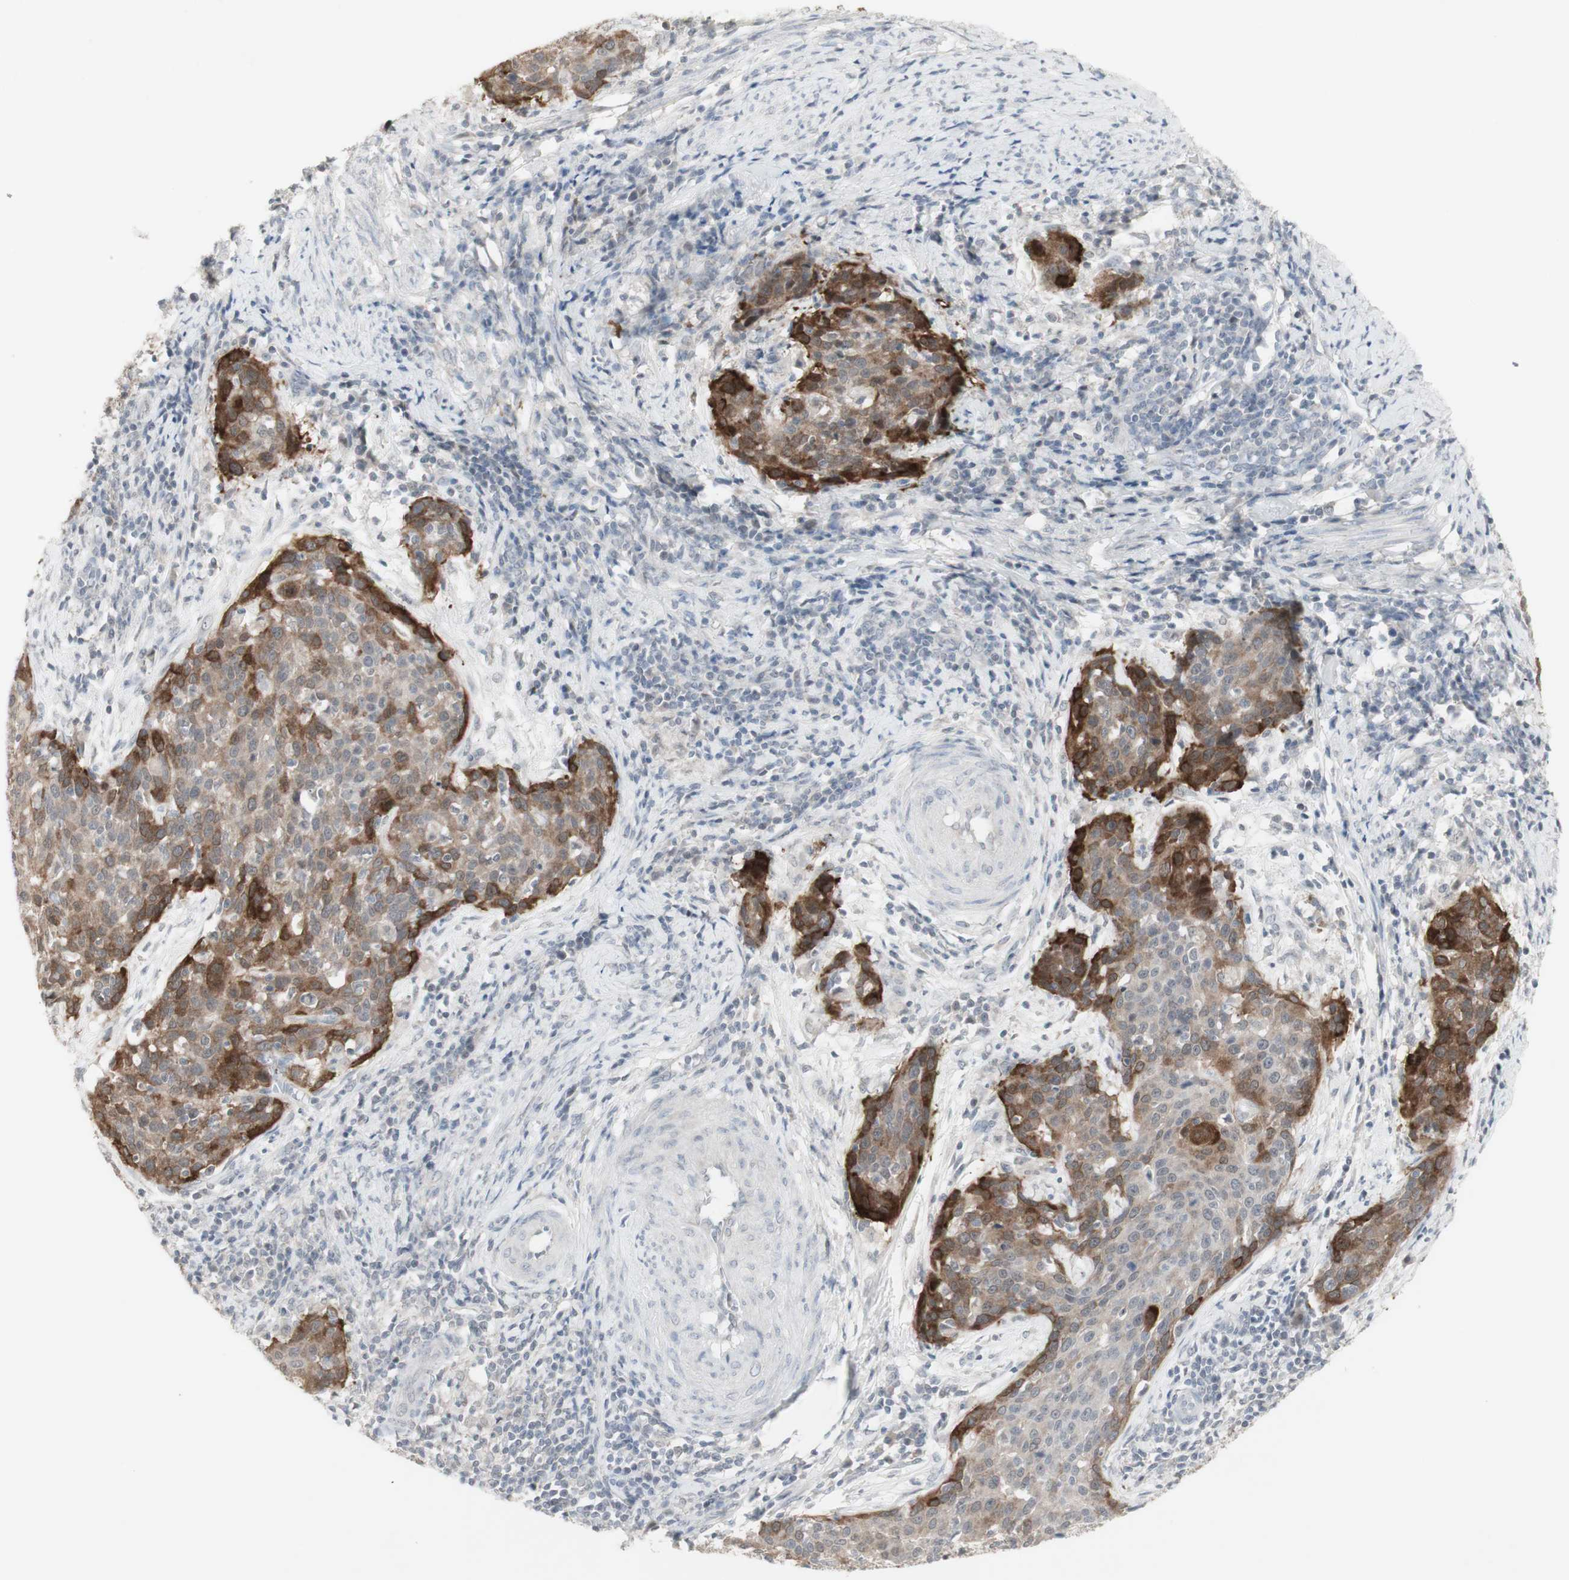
{"staining": {"intensity": "strong", "quantity": ">75%", "location": "cytoplasmic/membranous"}, "tissue": "cervical cancer", "cell_type": "Tumor cells", "image_type": "cancer", "snomed": [{"axis": "morphology", "description": "Squamous cell carcinoma, NOS"}, {"axis": "topography", "description": "Cervix"}], "caption": "A brown stain shows strong cytoplasmic/membranous expression of a protein in squamous cell carcinoma (cervical) tumor cells.", "gene": "C1orf116", "patient": {"sex": "female", "age": 38}}